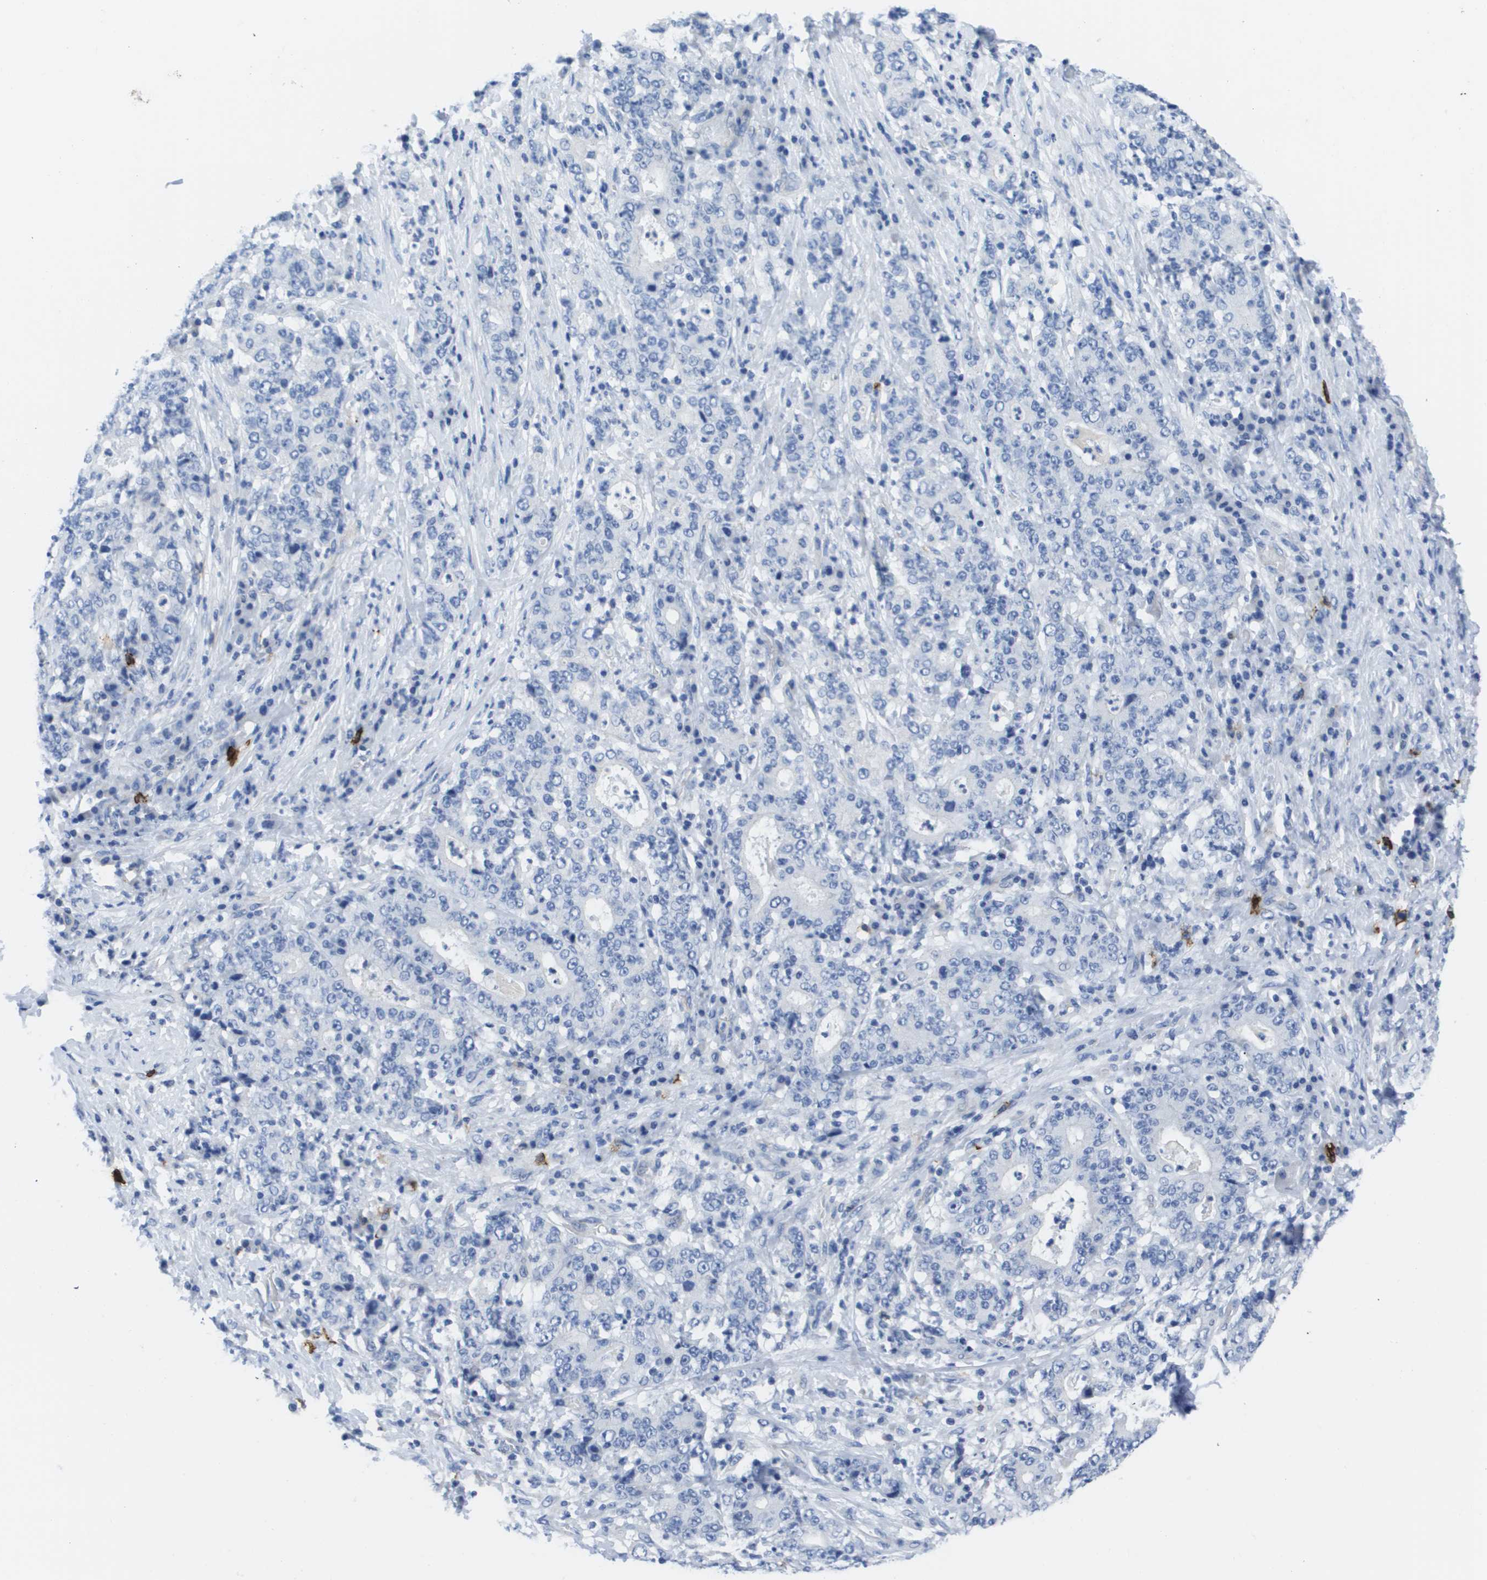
{"staining": {"intensity": "negative", "quantity": "none", "location": "none"}, "tissue": "stomach cancer", "cell_type": "Tumor cells", "image_type": "cancer", "snomed": [{"axis": "morphology", "description": "Normal tissue, NOS"}, {"axis": "morphology", "description": "Adenocarcinoma, NOS"}, {"axis": "topography", "description": "Stomach, upper"}, {"axis": "topography", "description": "Stomach"}], "caption": "High power microscopy micrograph of an immunohistochemistry (IHC) histopathology image of stomach cancer, revealing no significant expression in tumor cells.", "gene": "MS4A1", "patient": {"sex": "male", "age": 59}}